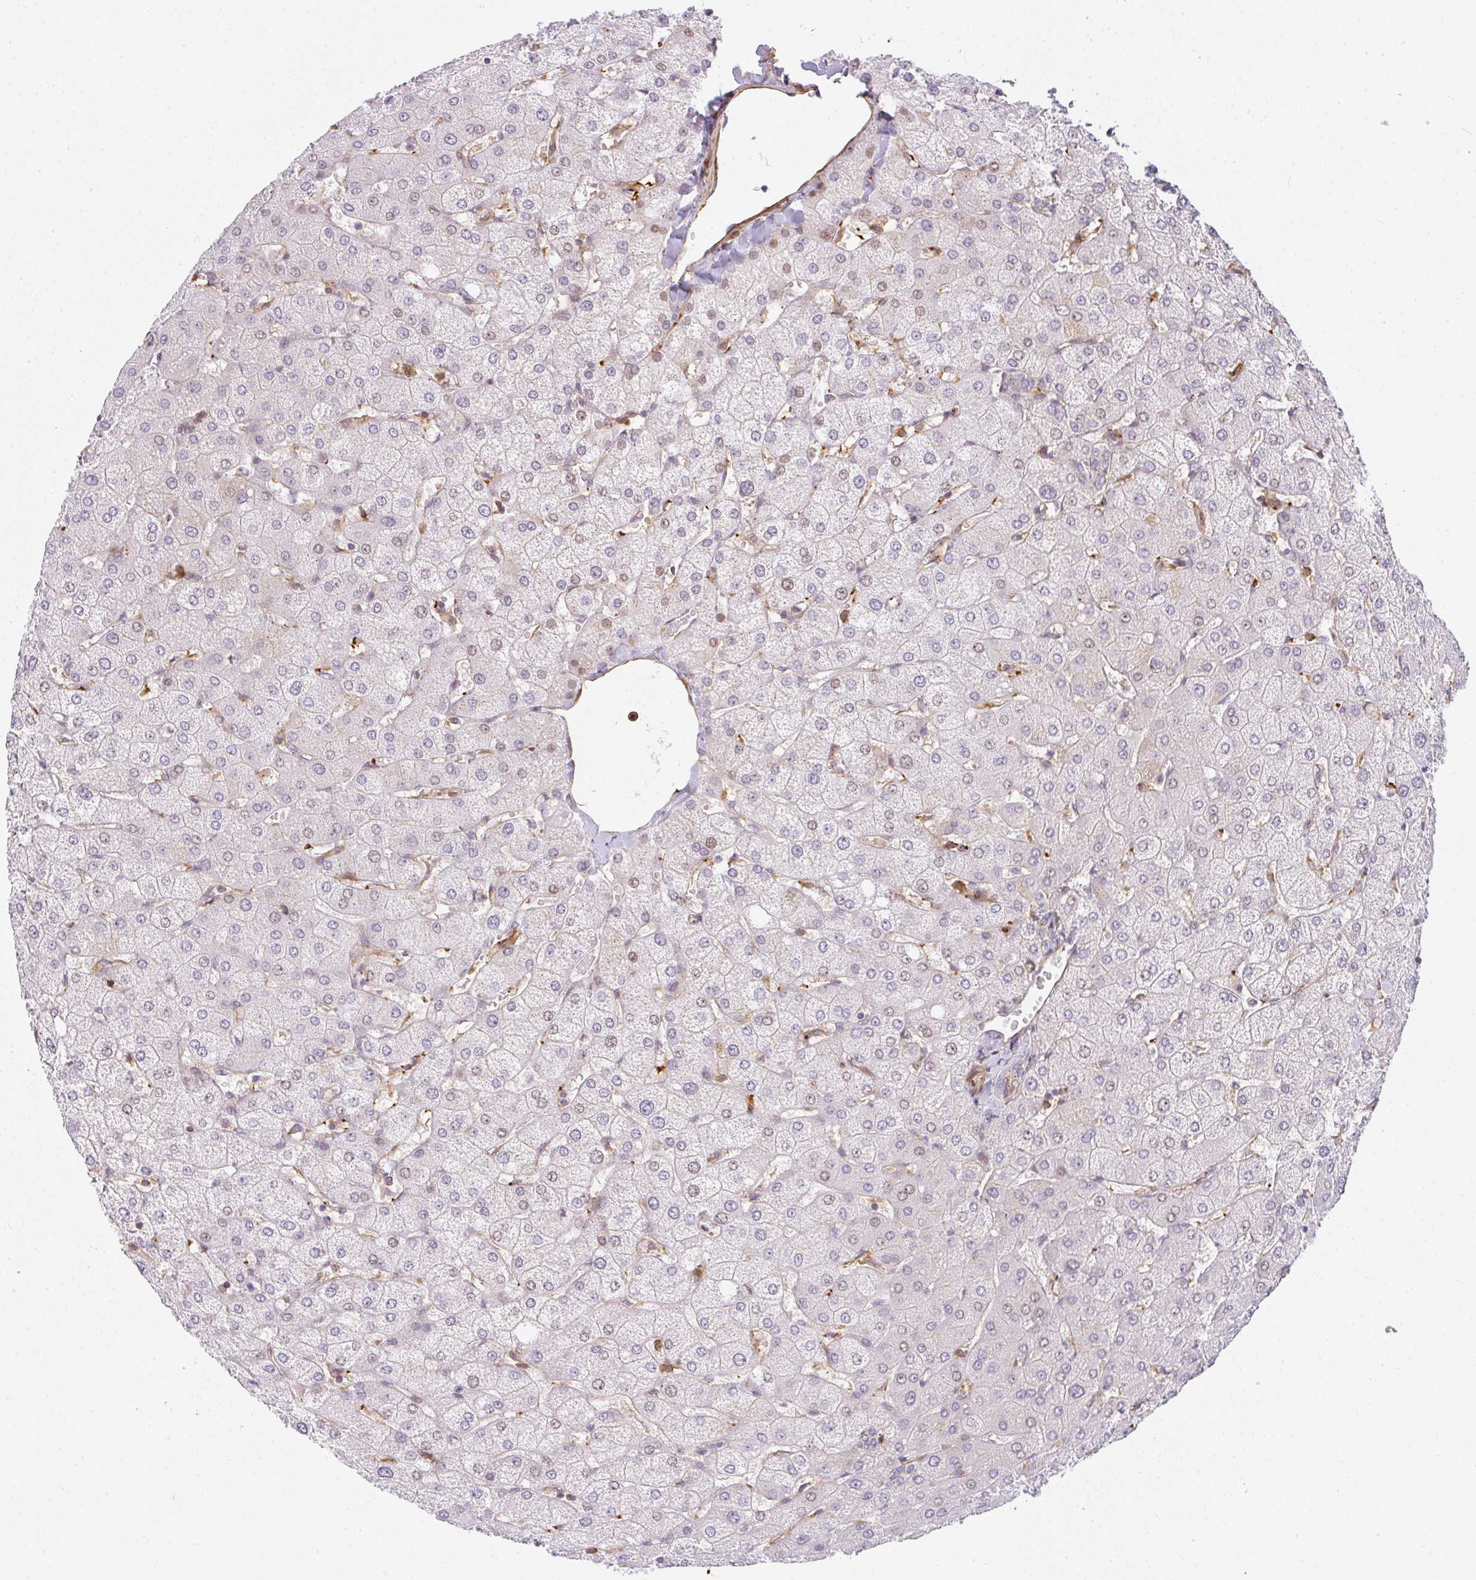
{"staining": {"intensity": "negative", "quantity": "none", "location": "none"}, "tissue": "liver", "cell_type": "Cholangiocytes", "image_type": "normal", "snomed": [{"axis": "morphology", "description": "Normal tissue, NOS"}, {"axis": "topography", "description": "Liver"}], "caption": "IHC micrograph of unremarkable liver: human liver stained with DAB reveals no significant protein positivity in cholangiocytes.", "gene": "SULF1", "patient": {"sex": "female", "age": 54}}